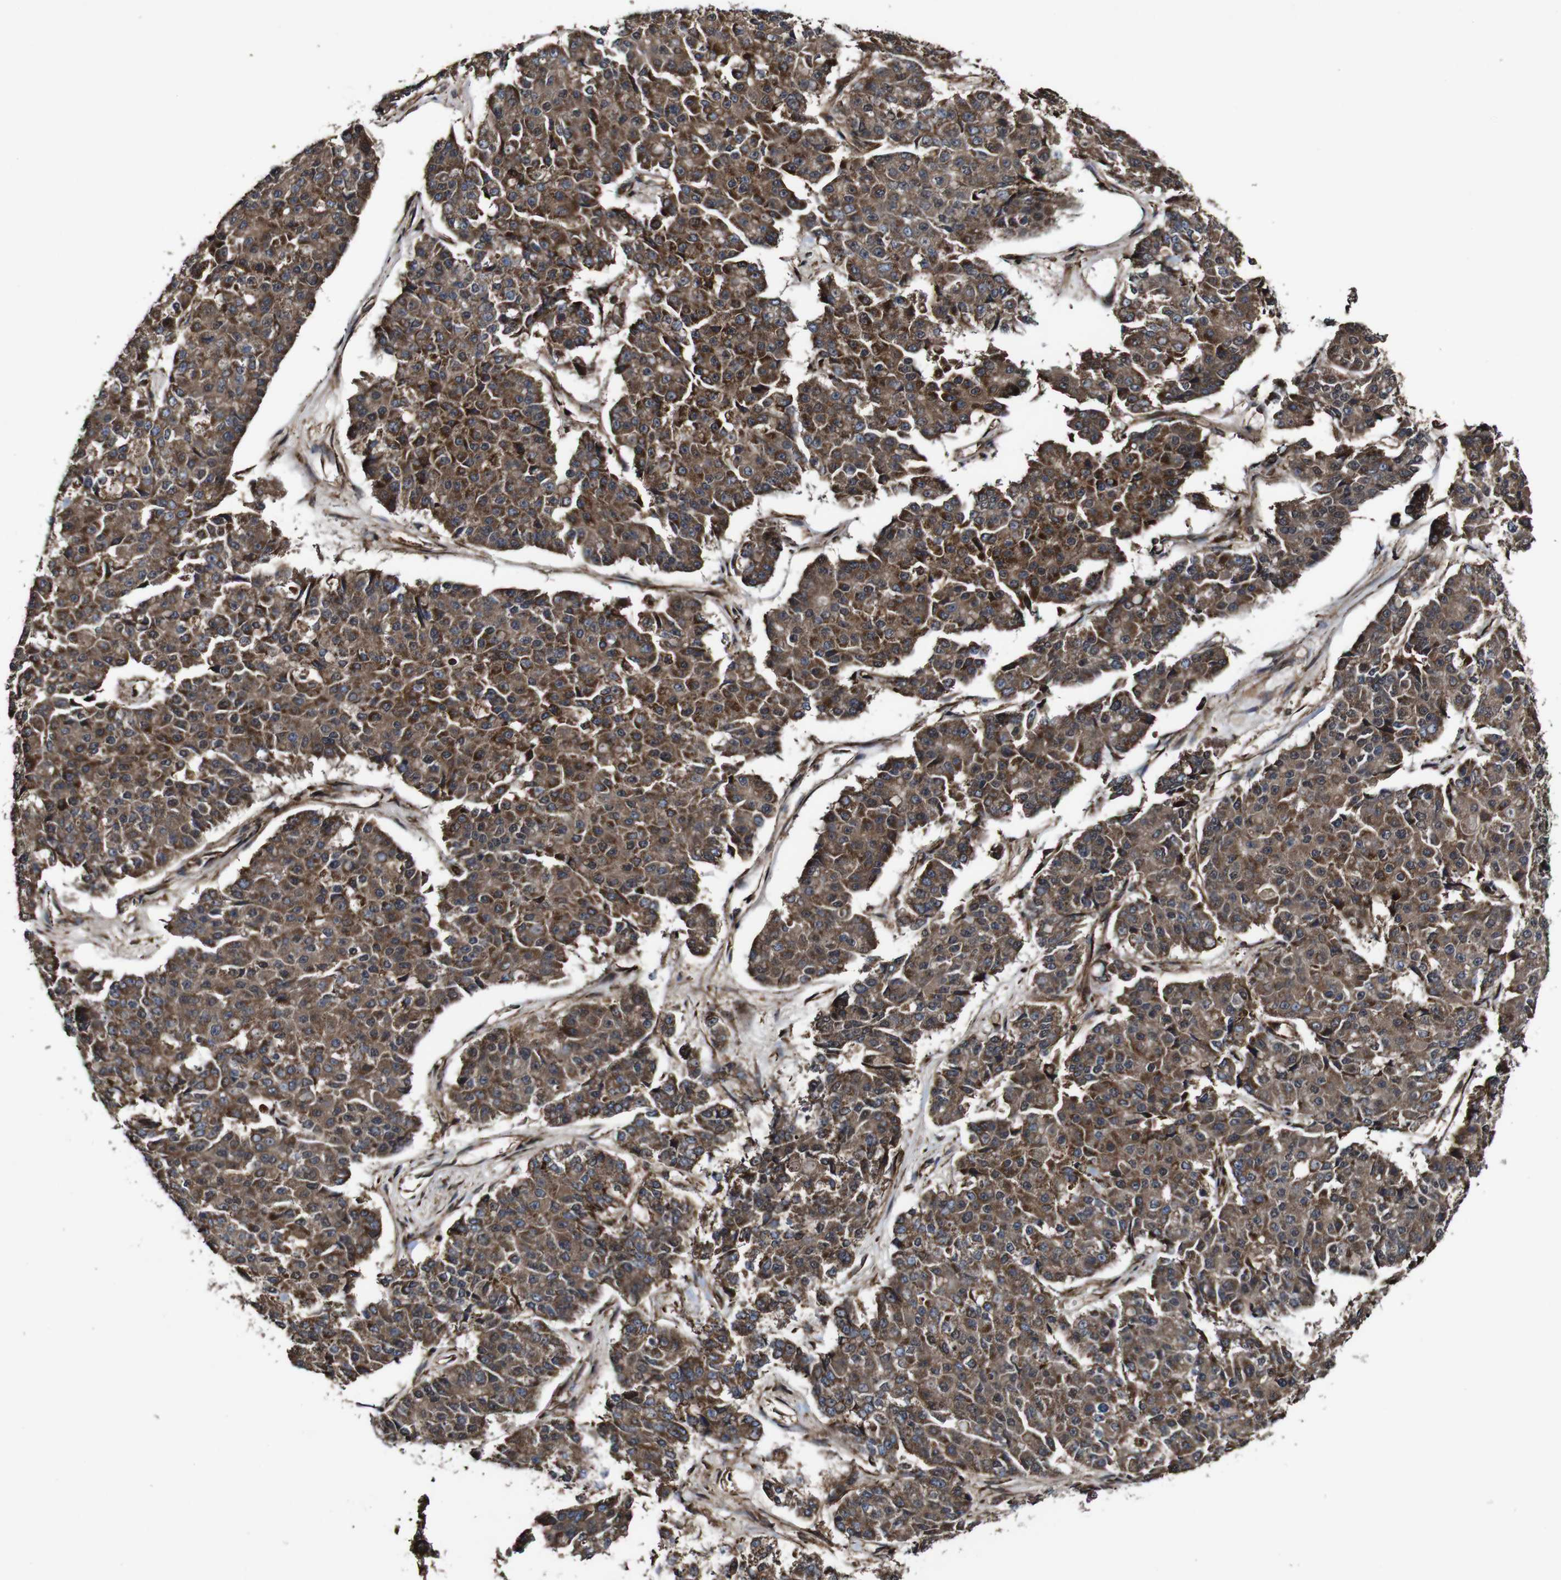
{"staining": {"intensity": "moderate", "quantity": ">75%", "location": "cytoplasmic/membranous"}, "tissue": "pancreatic cancer", "cell_type": "Tumor cells", "image_type": "cancer", "snomed": [{"axis": "morphology", "description": "Adenocarcinoma, NOS"}, {"axis": "topography", "description": "Pancreas"}], "caption": "Immunohistochemical staining of human pancreatic cancer demonstrates medium levels of moderate cytoplasmic/membranous positivity in approximately >75% of tumor cells.", "gene": "BTN3A3", "patient": {"sex": "male", "age": 50}}